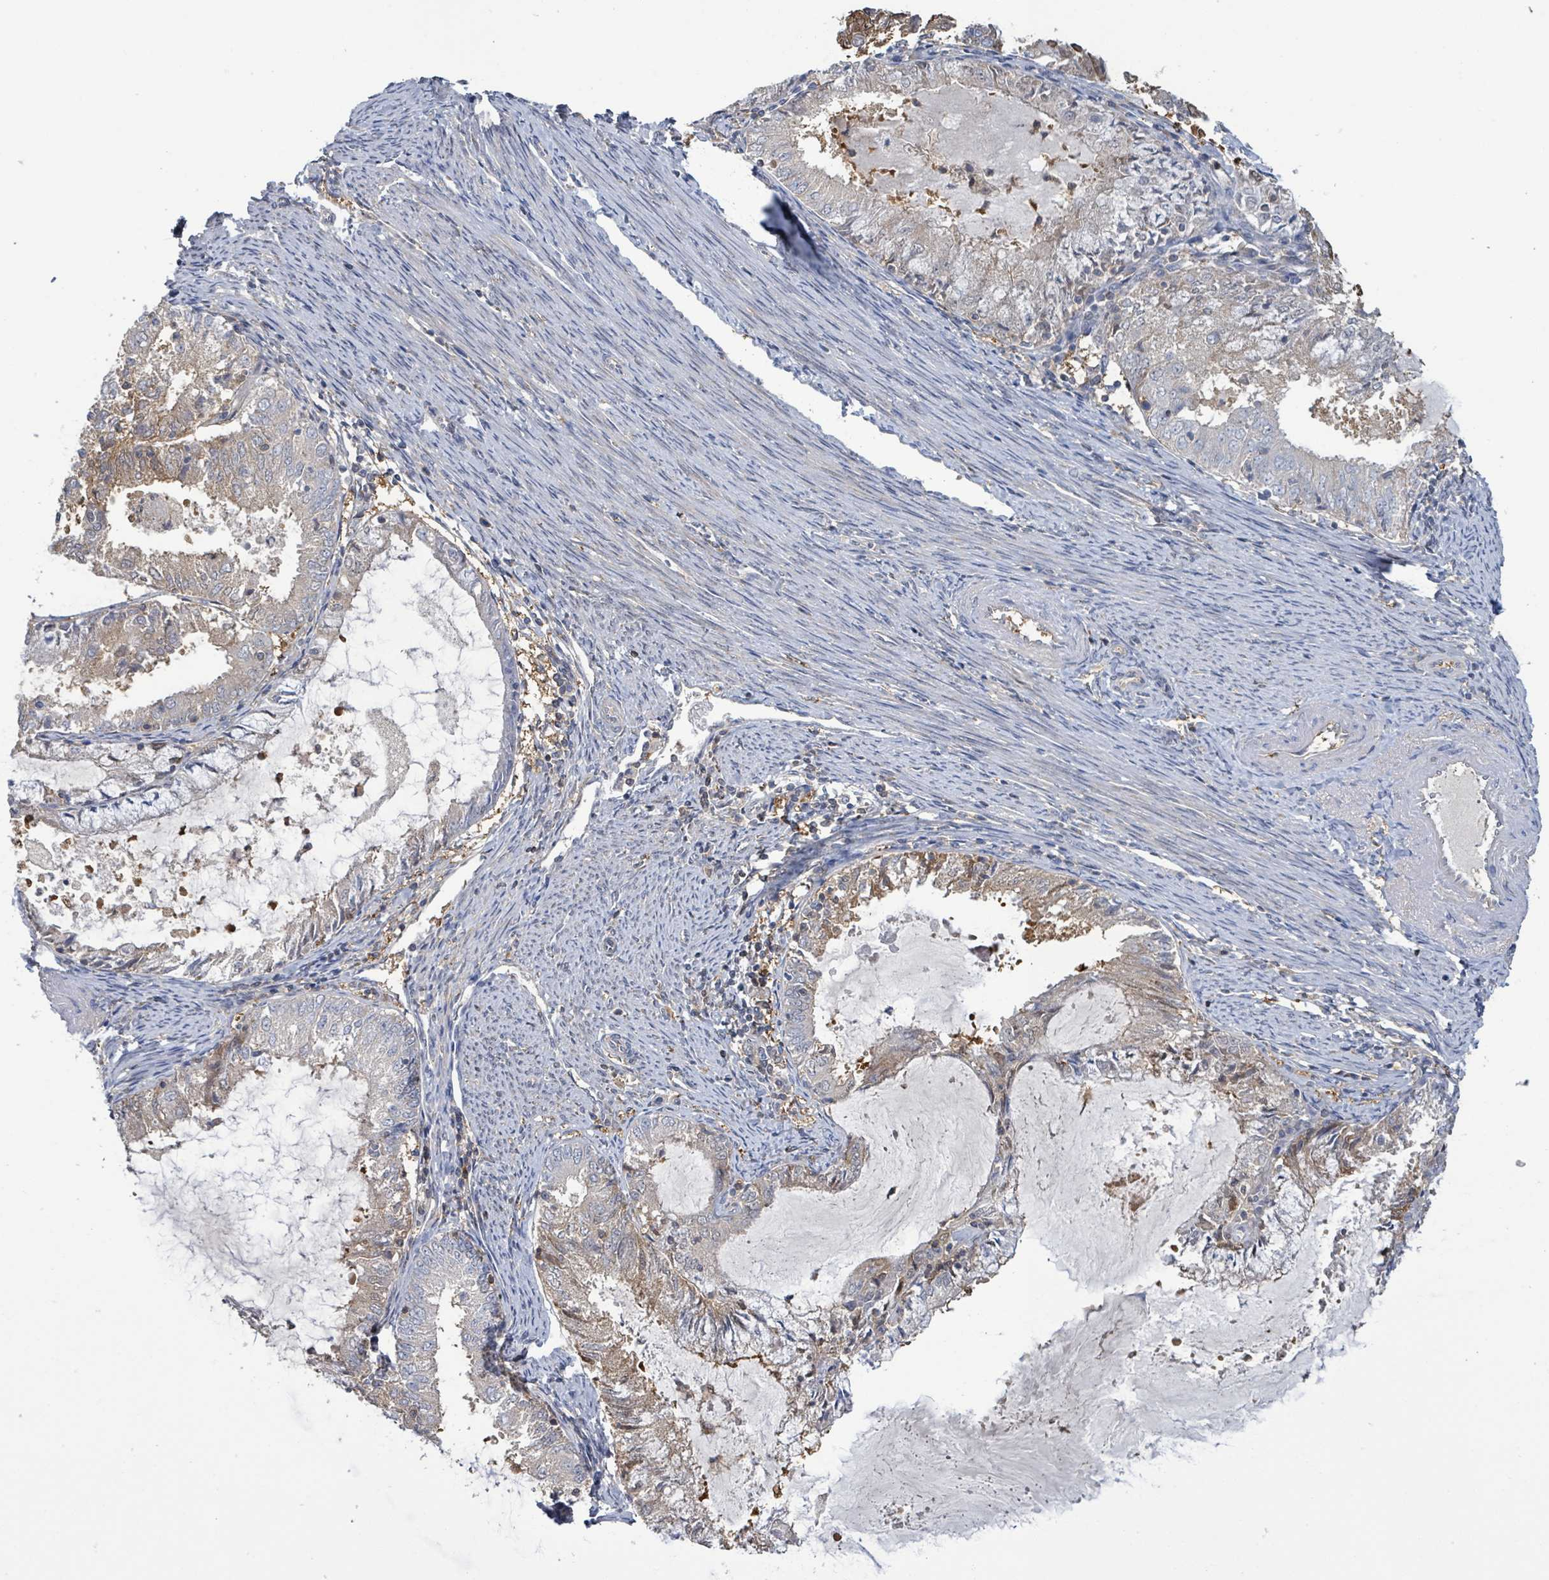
{"staining": {"intensity": "weak", "quantity": "<25%", "location": "cytoplasmic/membranous"}, "tissue": "endometrial cancer", "cell_type": "Tumor cells", "image_type": "cancer", "snomed": [{"axis": "morphology", "description": "Adenocarcinoma, NOS"}, {"axis": "topography", "description": "Endometrium"}], "caption": "Tumor cells show no significant positivity in adenocarcinoma (endometrial).", "gene": "PGAM1", "patient": {"sex": "female", "age": 57}}